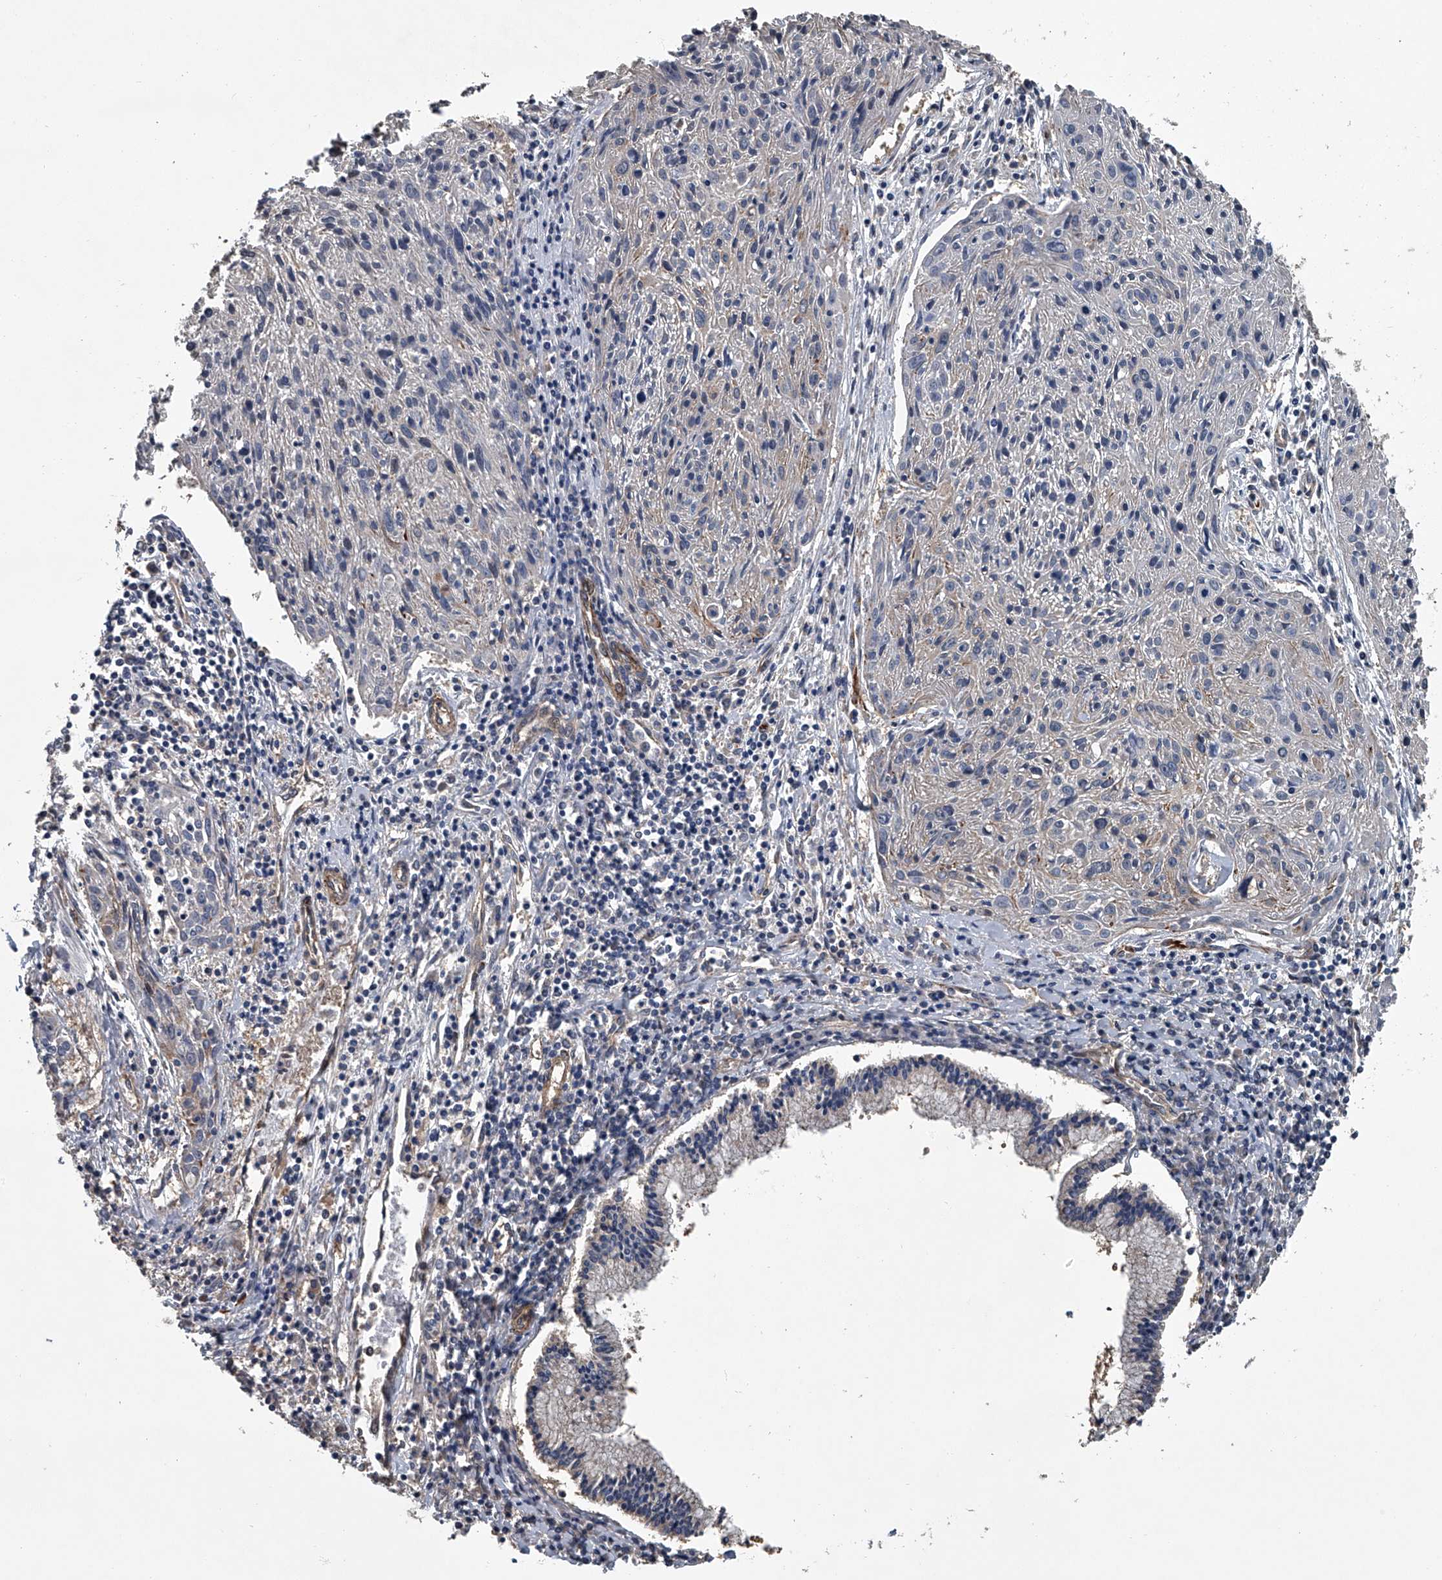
{"staining": {"intensity": "negative", "quantity": "none", "location": "none"}, "tissue": "cervical cancer", "cell_type": "Tumor cells", "image_type": "cancer", "snomed": [{"axis": "morphology", "description": "Squamous cell carcinoma, NOS"}, {"axis": "topography", "description": "Cervix"}], "caption": "High magnification brightfield microscopy of cervical squamous cell carcinoma stained with DAB (brown) and counterstained with hematoxylin (blue): tumor cells show no significant staining.", "gene": "LDLRAD2", "patient": {"sex": "female", "age": 51}}